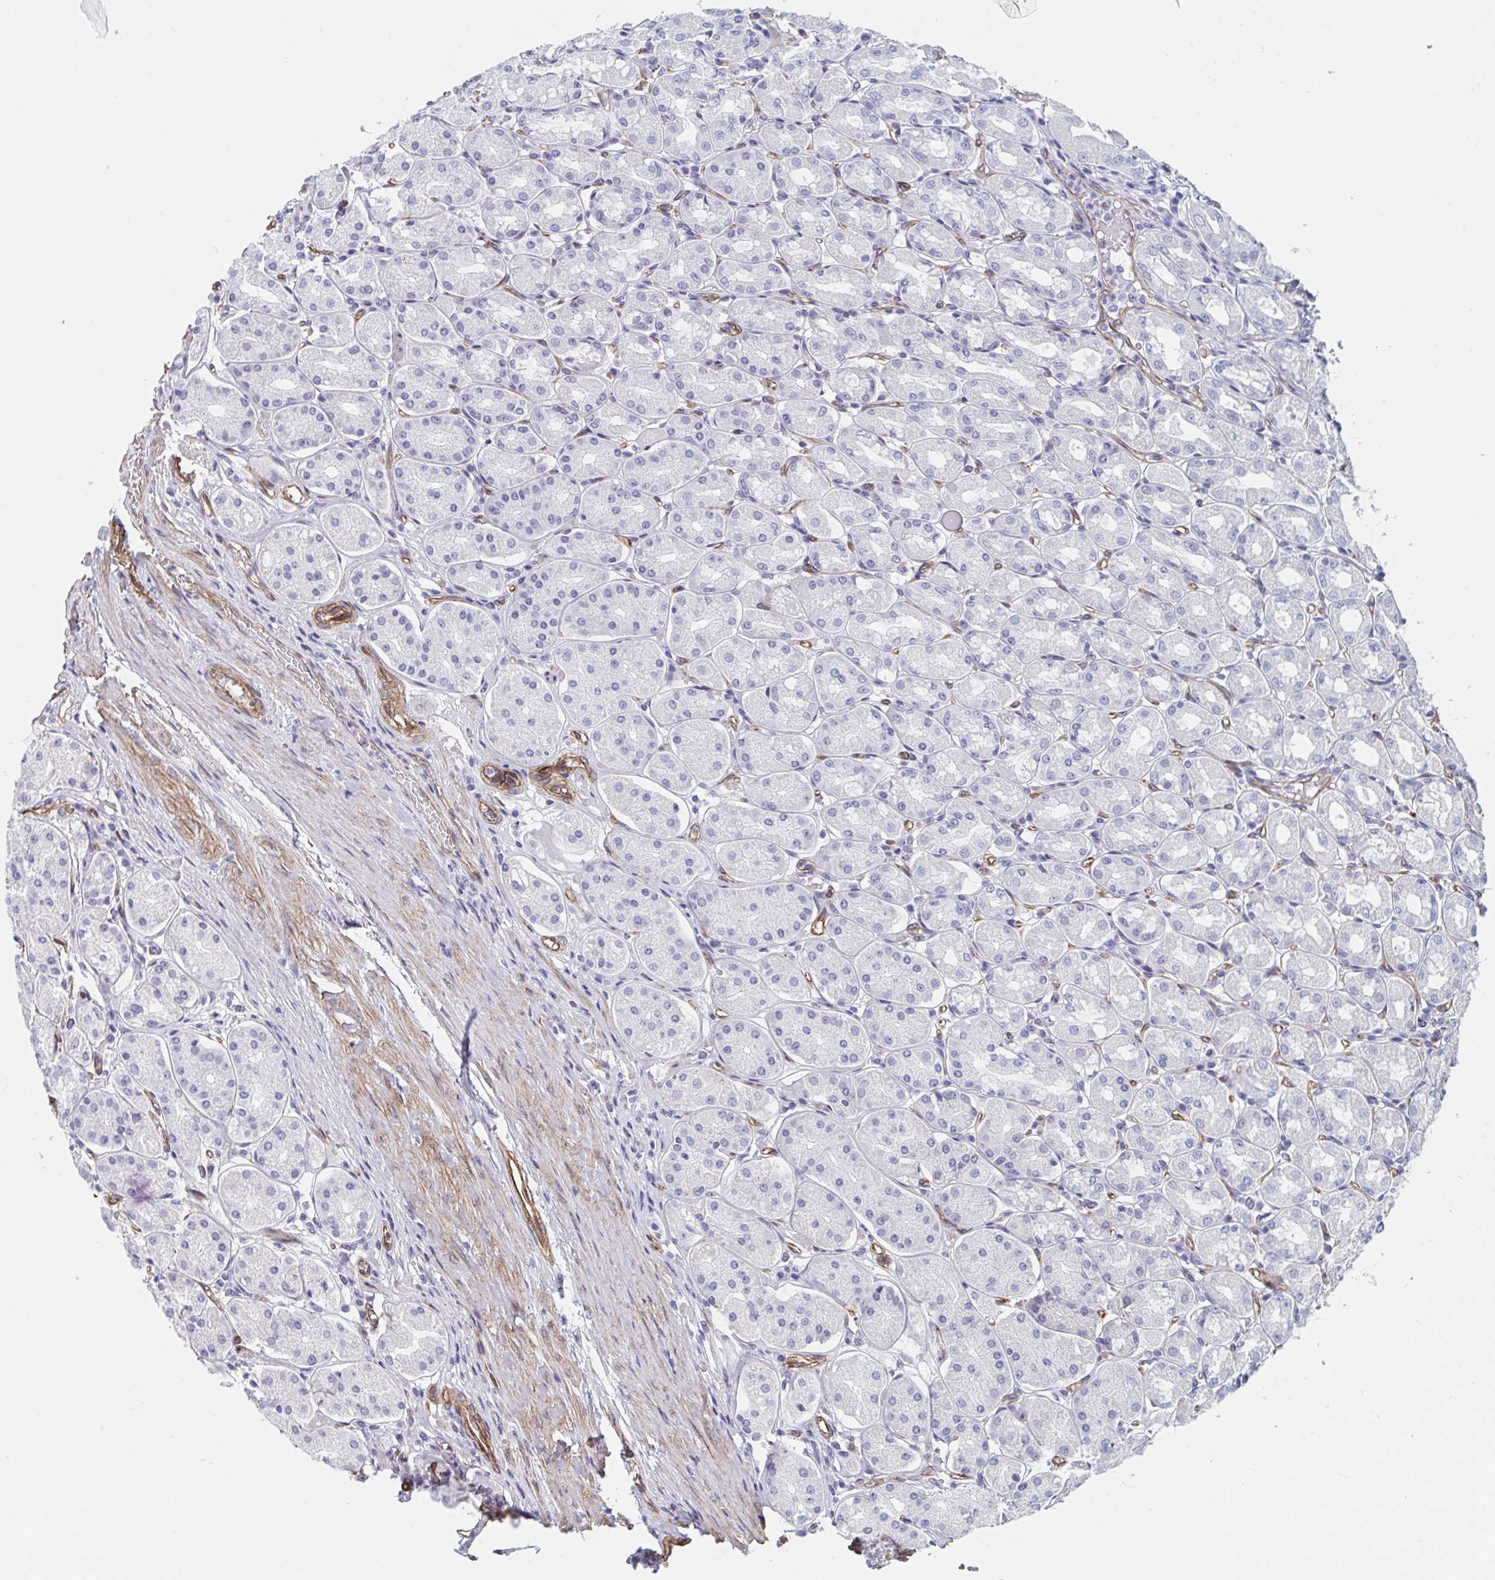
{"staining": {"intensity": "negative", "quantity": "none", "location": "none"}, "tissue": "stomach", "cell_type": "Glandular cells", "image_type": "normal", "snomed": [{"axis": "morphology", "description": "Normal tissue, NOS"}, {"axis": "topography", "description": "Stomach"}, {"axis": "topography", "description": "Stomach, lower"}], "caption": "Glandular cells show no significant positivity in benign stomach. The staining was performed using DAB (3,3'-diaminobenzidine) to visualize the protein expression in brown, while the nuclei were stained in blue with hematoxylin (Magnification: 20x).", "gene": "CITED4", "patient": {"sex": "female", "age": 56}}